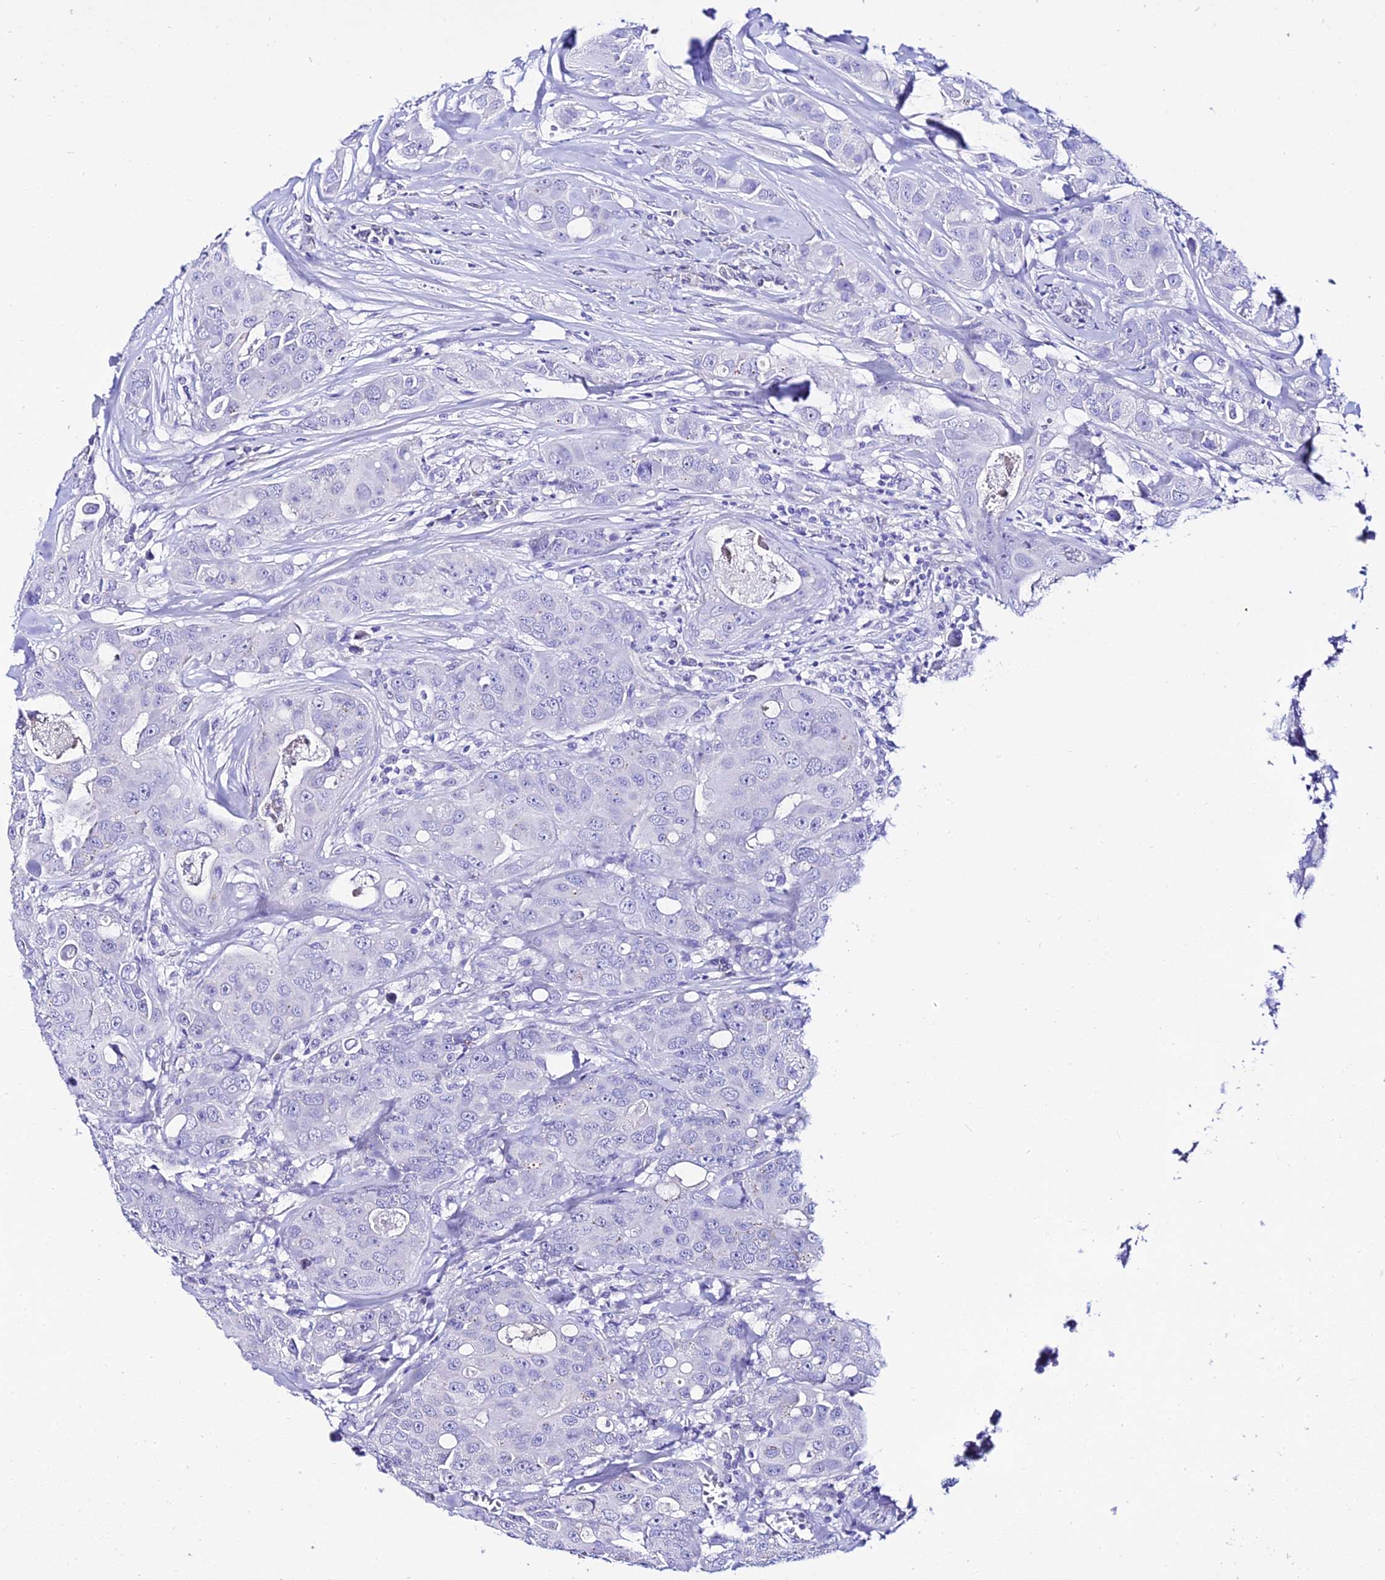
{"staining": {"intensity": "negative", "quantity": "none", "location": "none"}, "tissue": "breast cancer", "cell_type": "Tumor cells", "image_type": "cancer", "snomed": [{"axis": "morphology", "description": "Duct carcinoma"}, {"axis": "topography", "description": "Breast"}], "caption": "Tumor cells show no significant protein staining in breast intraductal carcinoma.", "gene": "DEFB106A", "patient": {"sex": "female", "age": 43}}